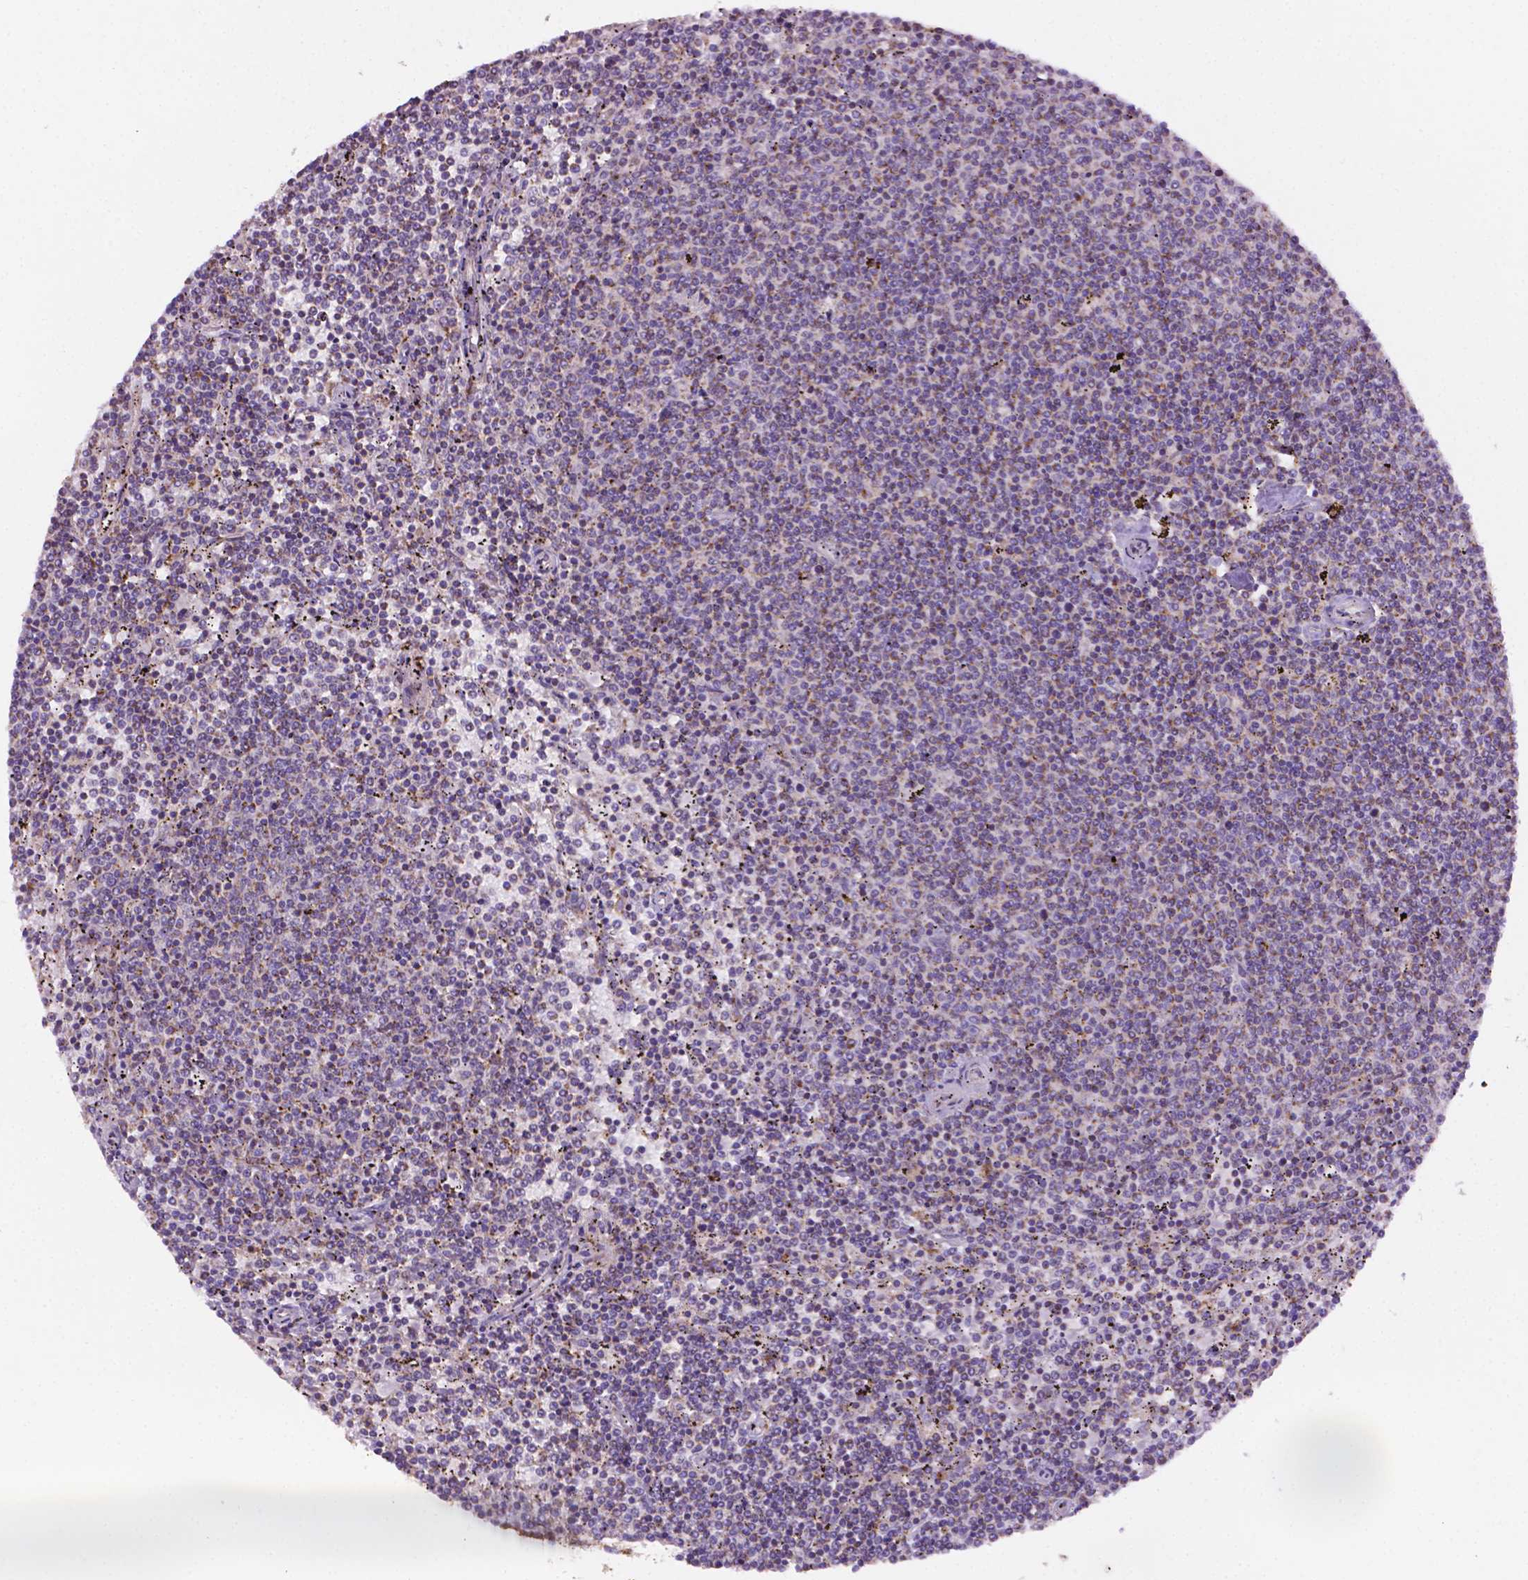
{"staining": {"intensity": "negative", "quantity": "none", "location": "none"}, "tissue": "lymphoma", "cell_type": "Tumor cells", "image_type": "cancer", "snomed": [{"axis": "morphology", "description": "Malignant lymphoma, non-Hodgkin's type, Low grade"}, {"axis": "topography", "description": "Spleen"}], "caption": "The image displays no staining of tumor cells in low-grade malignant lymphoma, non-Hodgkin's type.", "gene": "ILVBL", "patient": {"sex": "female", "age": 50}}